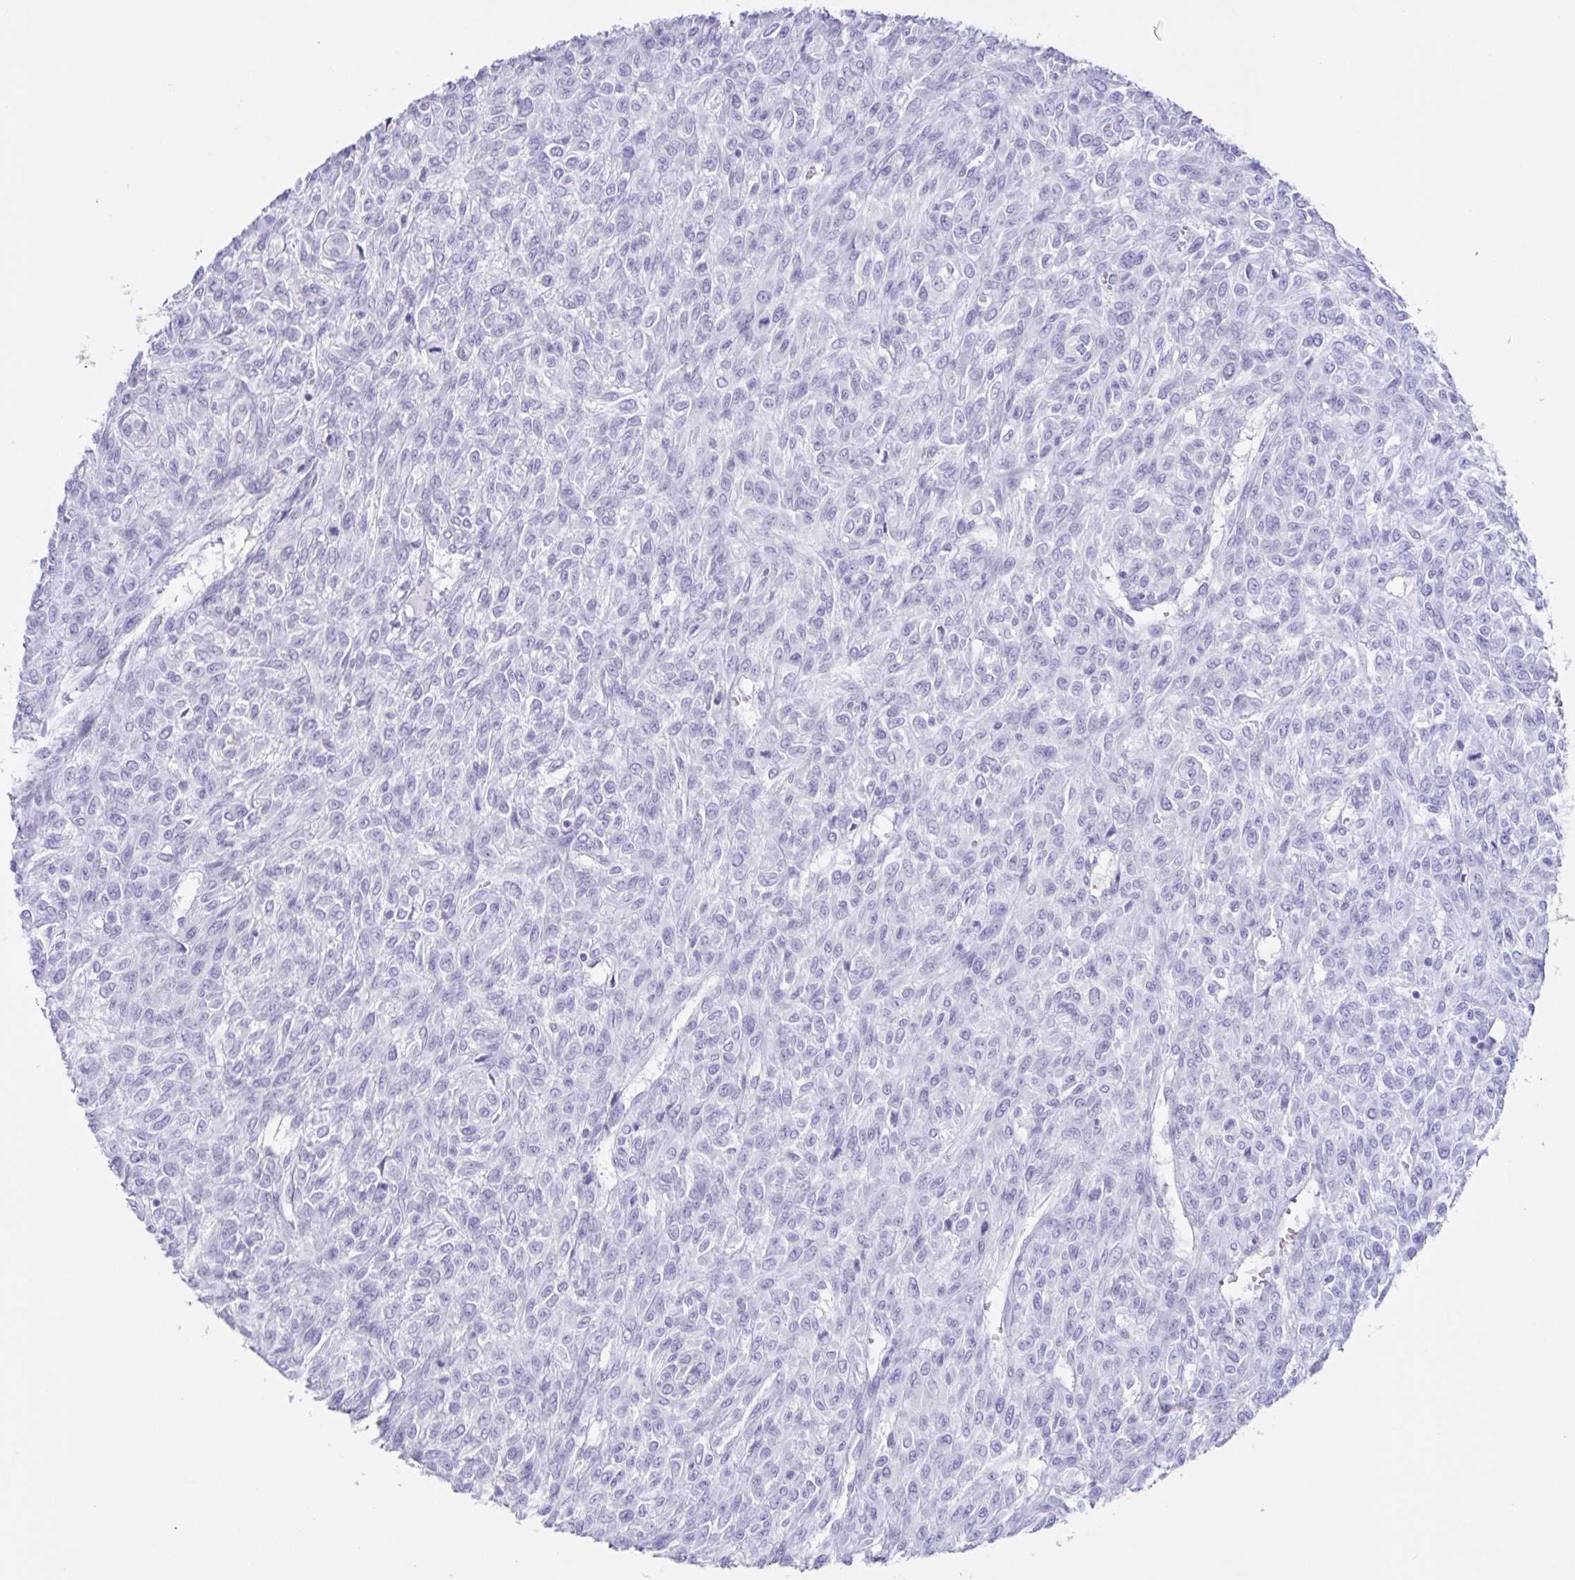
{"staining": {"intensity": "negative", "quantity": "none", "location": "none"}, "tissue": "renal cancer", "cell_type": "Tumor cells", "image_type": "cancer", "snomed": [{"axis": "morphology", "description": "Adenocarcinoma, NOS"}, {"axis": "topography", "description": "Kidney"}], "caption": "The micrograph shows no significant positivity in tumor cells of renal cancer. Brightfield microscopy of IHC stained with DAB (3,3'-diaminobenzidine) (brown) and hematoxylin (blue), captured at high magnification.", "gene": "C12orf56", "patient": {"sex": "male", "age": 58}}